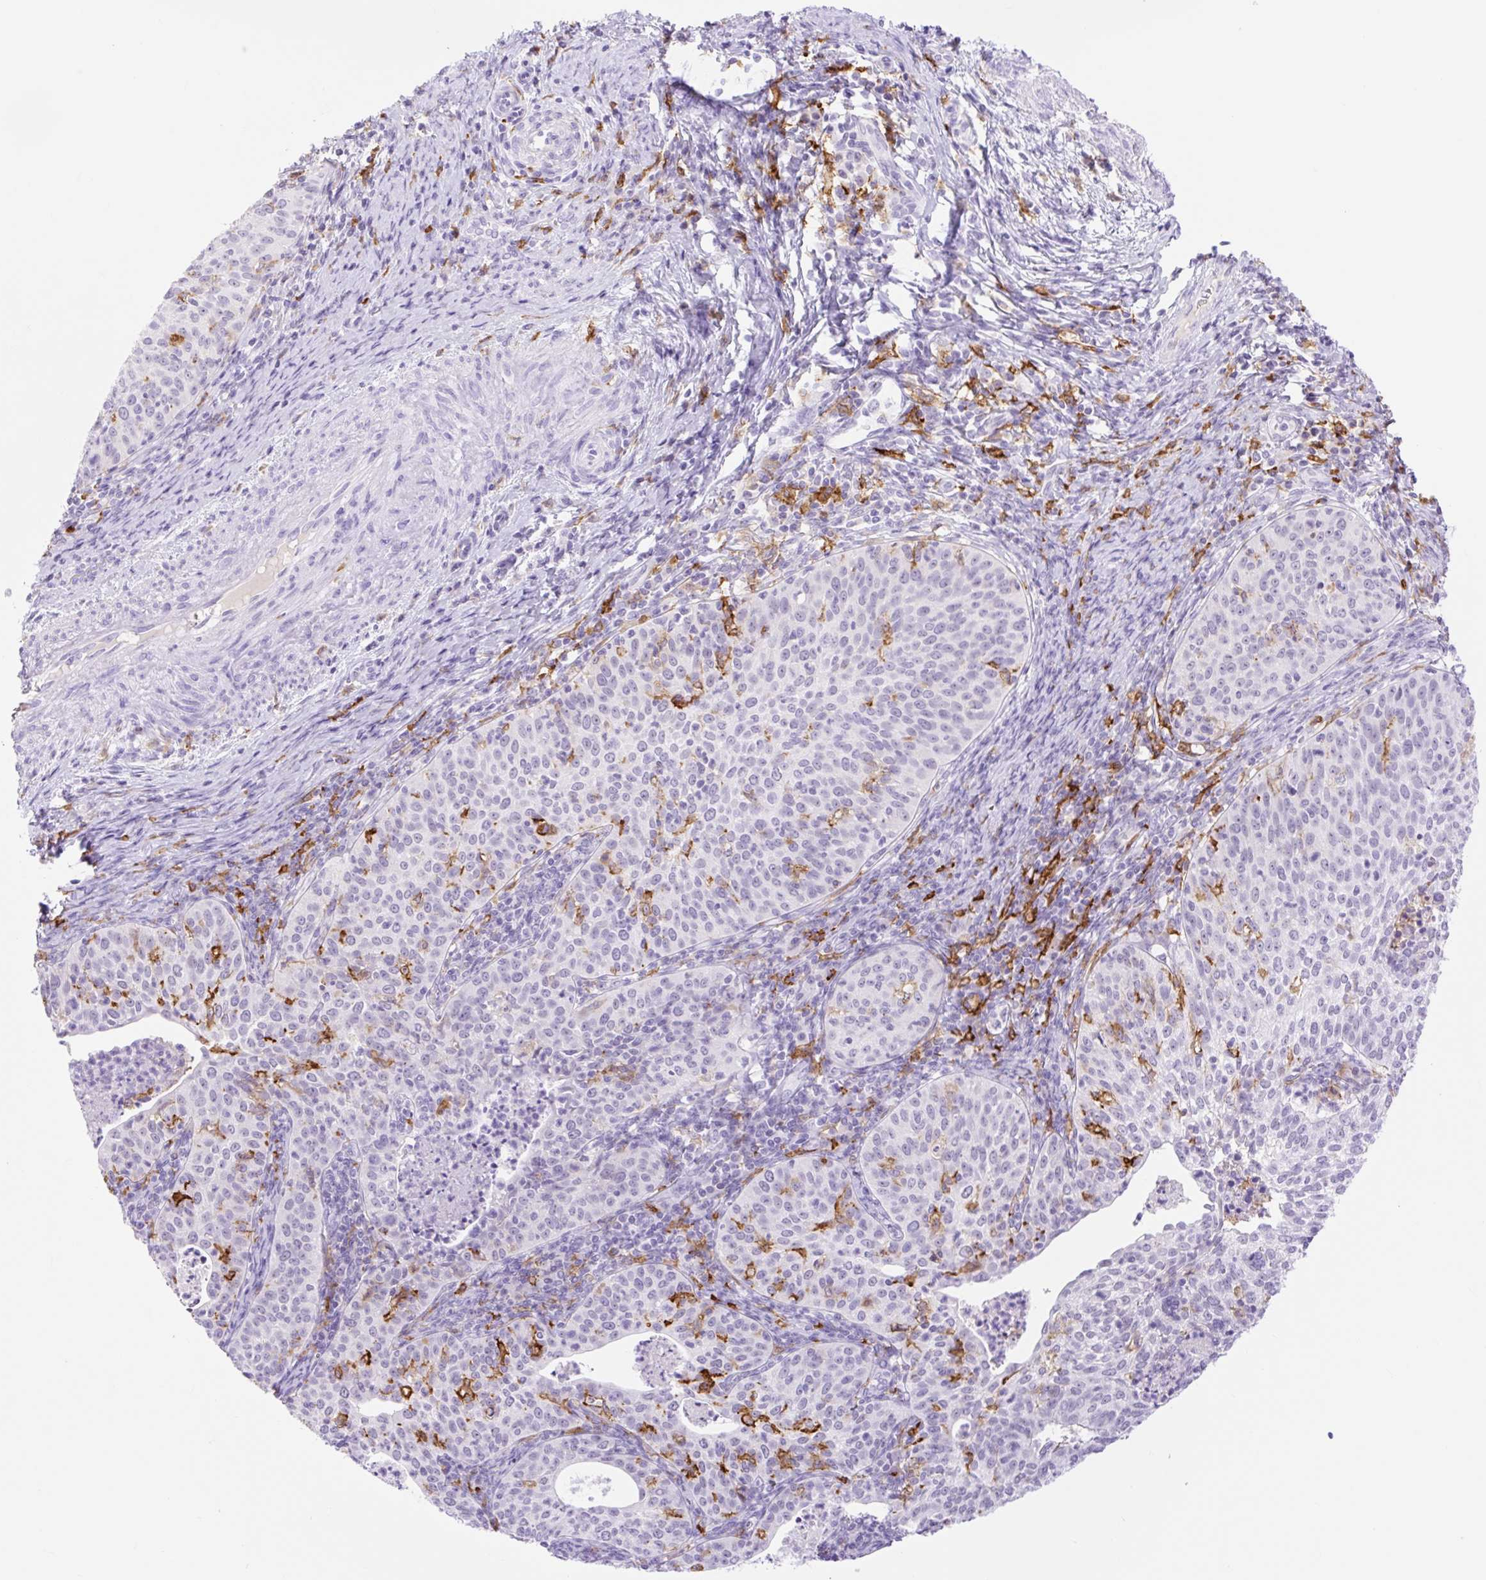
{"staining": {"intensity": "negative", "quantity": "none", "location": "none"}, "tissue": "cervical cancer", "cell_type": "Tumor cells", "image_type": "cancer", "snomed": [{"axis": "morphology", "description": "Squamous cell carcinoma, NOS"}, {"axis": "topography", "description": "Cervix"}], "caption": "Tumor cells are negative for protein expression in human cervical cancer. (Stains: DAB immunohistochemistry with hematoxylin counter stain, Microscopy: brightfield microscopy at high magnification).", "gene": "SIGLEC1", "patient": {"sex": "female", "age": 30}}